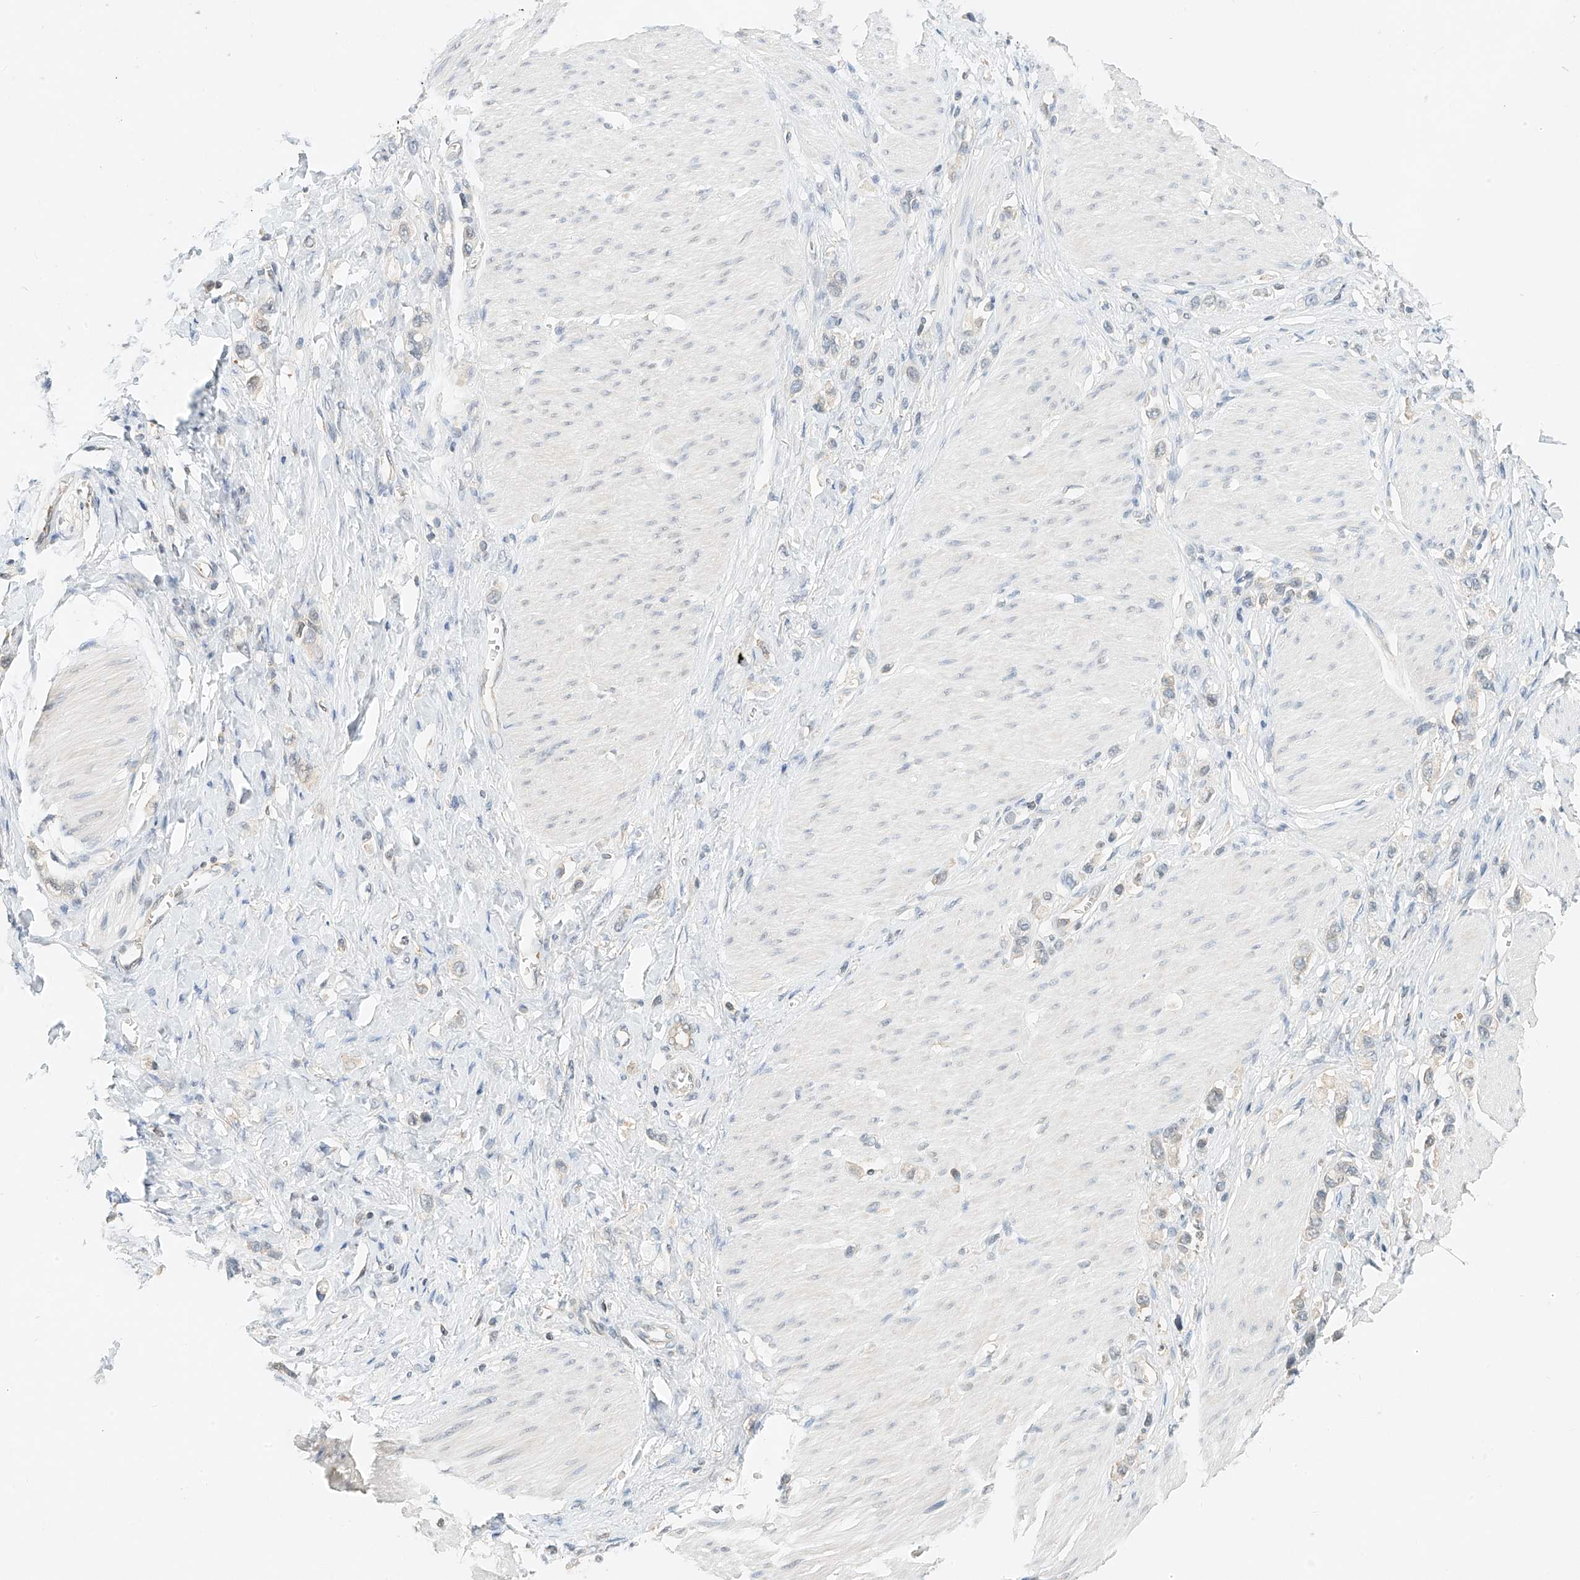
{"staining": {"intensity": "negative", "quantity": "none", "location": "none"}, "tissue": "stomach cancer", "cell_type": "Tumor cells", "image_type": "cancer", "snomed": [{"axis": "morphology", "description": "Normal tissue, NOS"}, {"axis": "morphology", "description": "Adenocarcinoma, NOS"}, {"axis": "topography", "description": "Stomach, upper"}, {"axis": "topography", "description": "Stomach"}], "caption": "Stomach adenocarcinoma was stained to show a protein in brown. There is no significant expression in tumor cells.", "gene": "PPA2", "patient": {"sex": "female", "age": 65}}